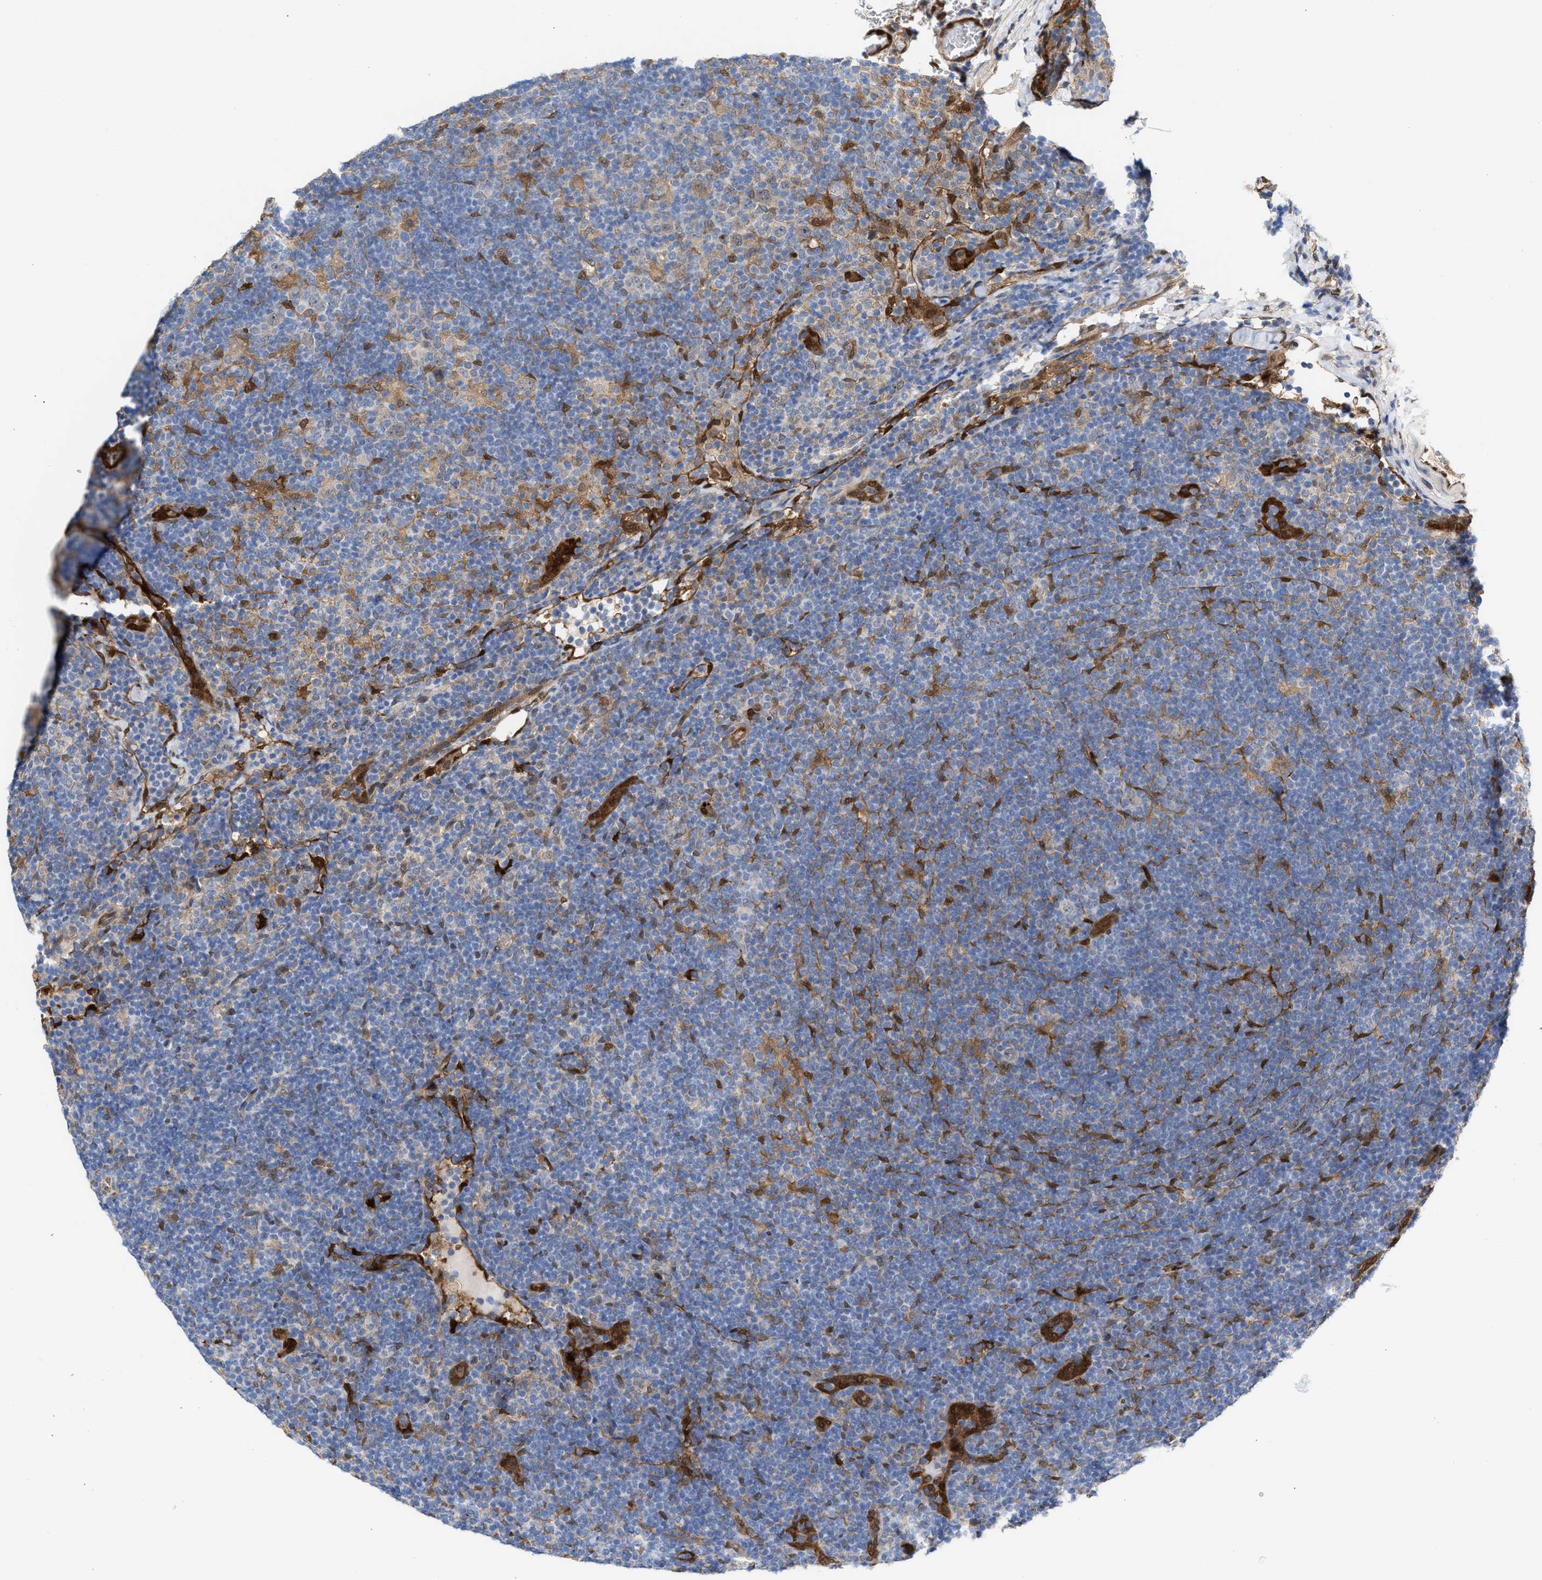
{"staining": {"intensity": "moderate", "quantity": "<25%", "location": "cytoplasmic/membranous"}, "tissue": "lymphoma", "cell_type": "Tumor cells", "image_type": "cancer", "snomed": [{"axis": "morphology", "description": "Hodgkin's disease, NOS"}, {"axis": "topography", "description": "Lymph node"}], "caption": "Immunohistochemistry (IHC) photomicrograph of neoplastic tissue: lymphoma stained using IHC shows low levels of moderate protein expression localized specifically in the cytoplasmic/membranous of tumor cells, appearing as a cytoplasmic/membranous brown color.", "gene": "TP53I3", "patient": {"sex": "female", "age": 57}}